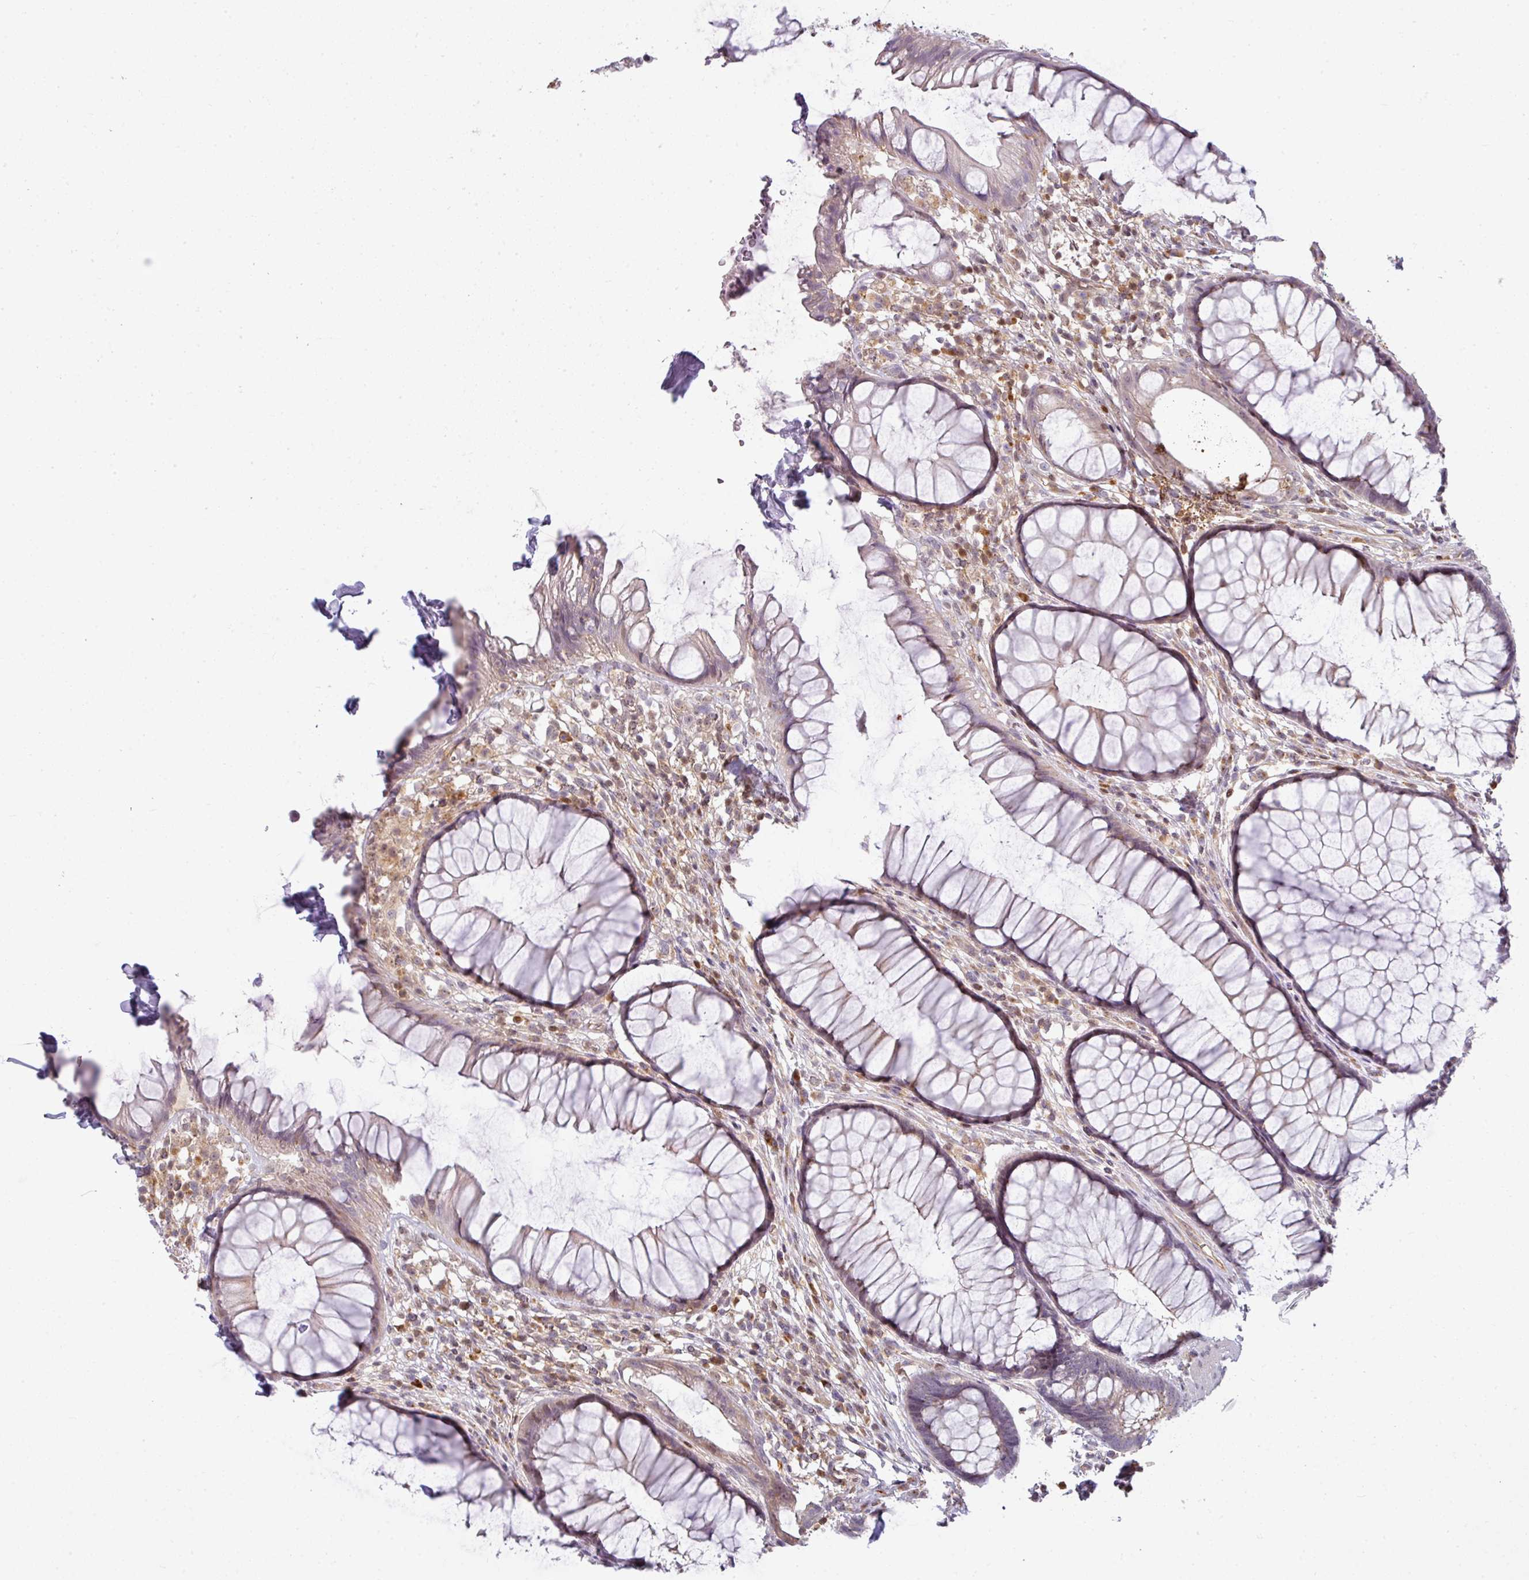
{"staining": {"intensity": "weak", "quantity": "<25%", "location": "cytoplasmic/membranous"}, "tissue": "rectum", "cell_type": "Glandular cells", "image_type": "normal", "snomed": [{"axis": "morphology", "description": "Normal tissue, NOS"}, {"axis": "topography", "description": "Smooth muscle"}, {"axis": "topography", "description": "Rectum"}], "caption": "Micrograph shows no protein positivity in glandular cells of normal rectum.", "gene": "STAT5A", "patient": {"sex": "male", "age": 53}}